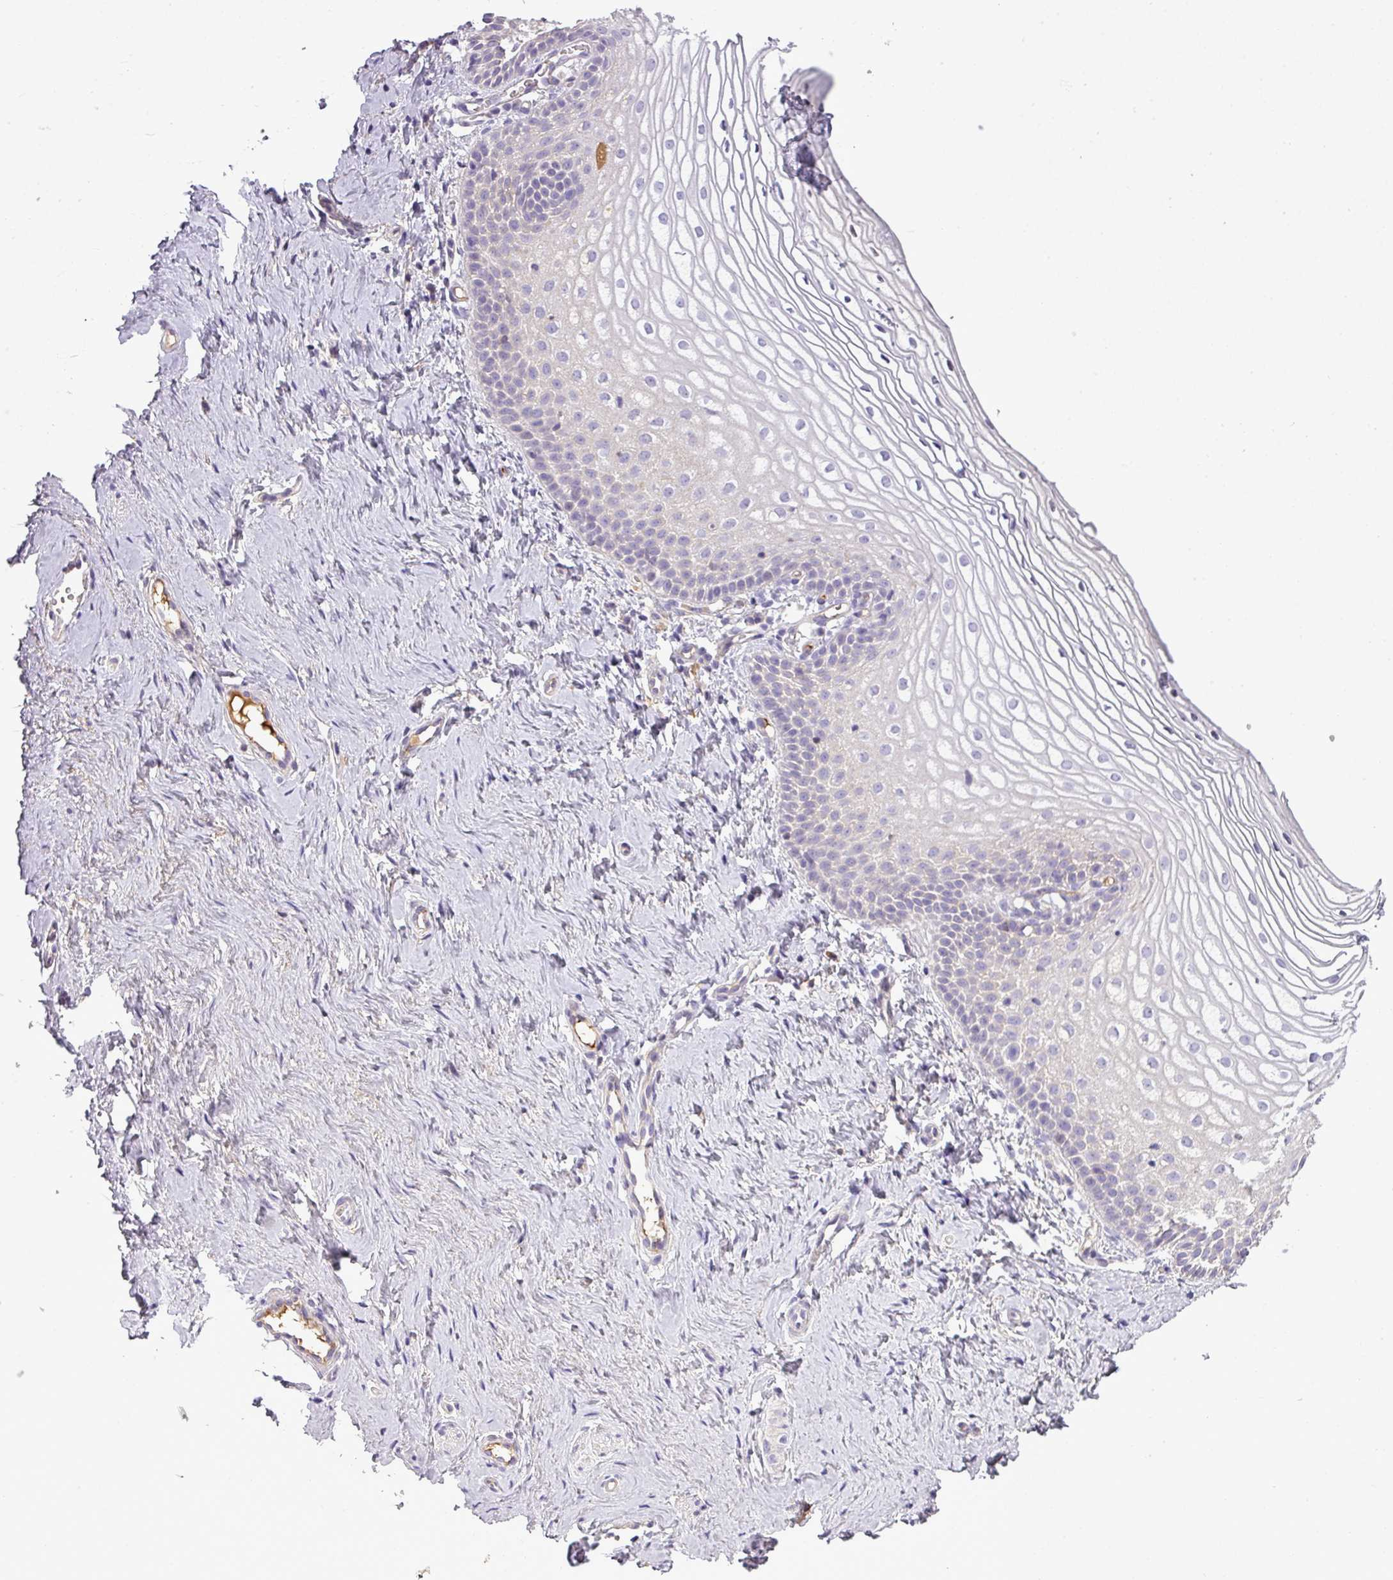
{"staining": {"intensity": "weak", "quantity": "<25%", "location": "cytoplasmic/membranous"}, "tissue": "vagina", "cell_type": "Squamous epithelial cells", "image_type": "normal", "snomed": [{"axis": "morphology", "description": "Normal tissue, NOS"}, {"axis": "topography", "description": "Vagina"}], "caption": "Normal vagina was stained to show a protein in brown. There is no significant expression in squamous epithelial cells. (Stains: DAB (3,3'-diaminobenzidine) immunohistochemistry (IHC) with hematoxylin counter stain, Microscopy: brightfield microscopy at high magnification).", "gene": "C4A", "patient": {"sex": "female", "age": 56}}